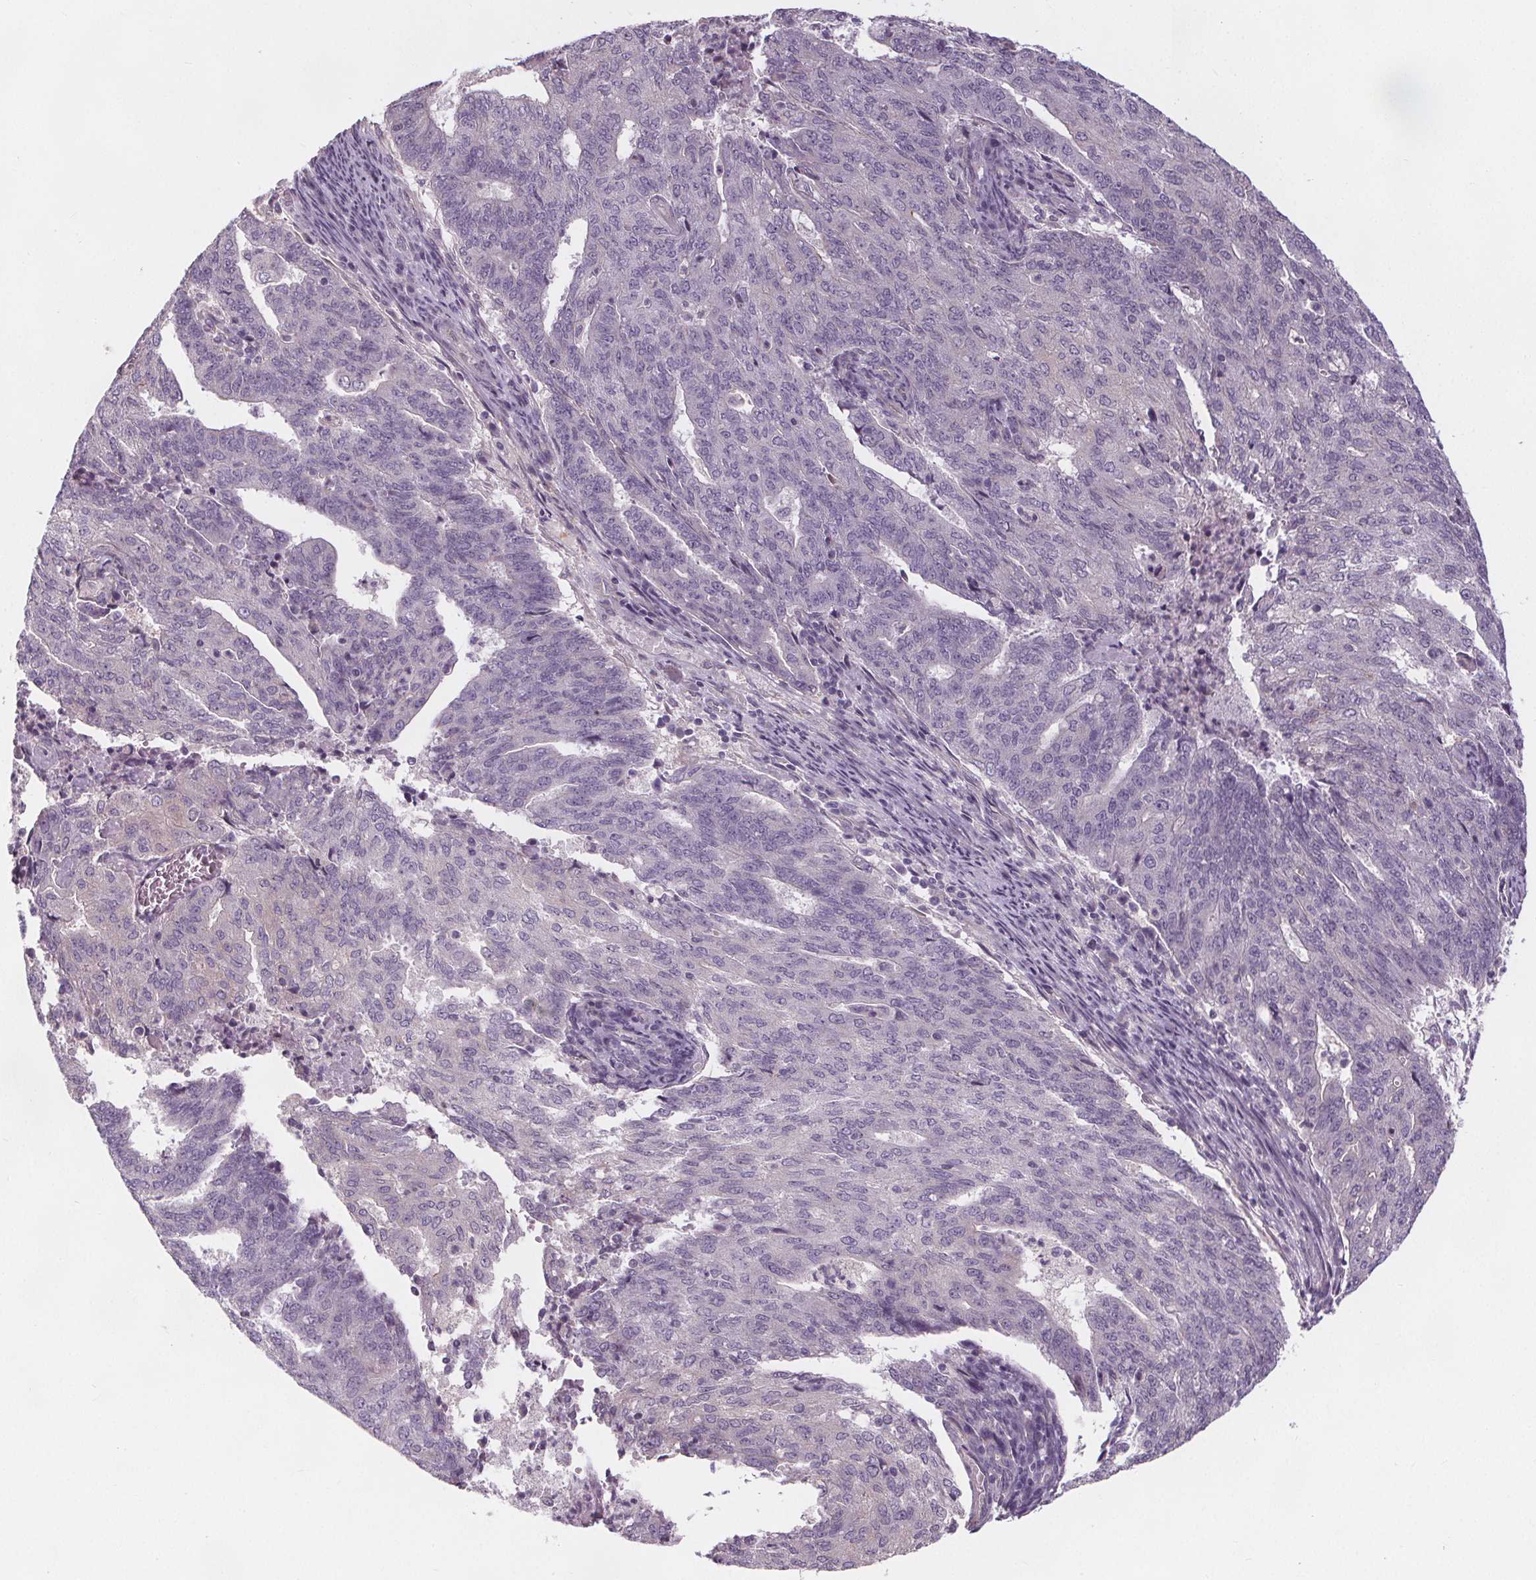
{"staining": {"intensity": "negative", "quantity": "none", "location": "none"}, "tissue": "endometrial cancer", "cell_type": "Tumor cells", "image_type": "cancer", "snomed": [{"axis": "morphology", "description": "Adenocarcinoma, NOS"}, {"axis": "topography", "description": "Endometrium"}], "caption": "The image shows no significant staining in tumor cells of adenocarcinoma (endometrial).", "gene": "VNN1", "patient": {"sex": "female", "age": 82}}